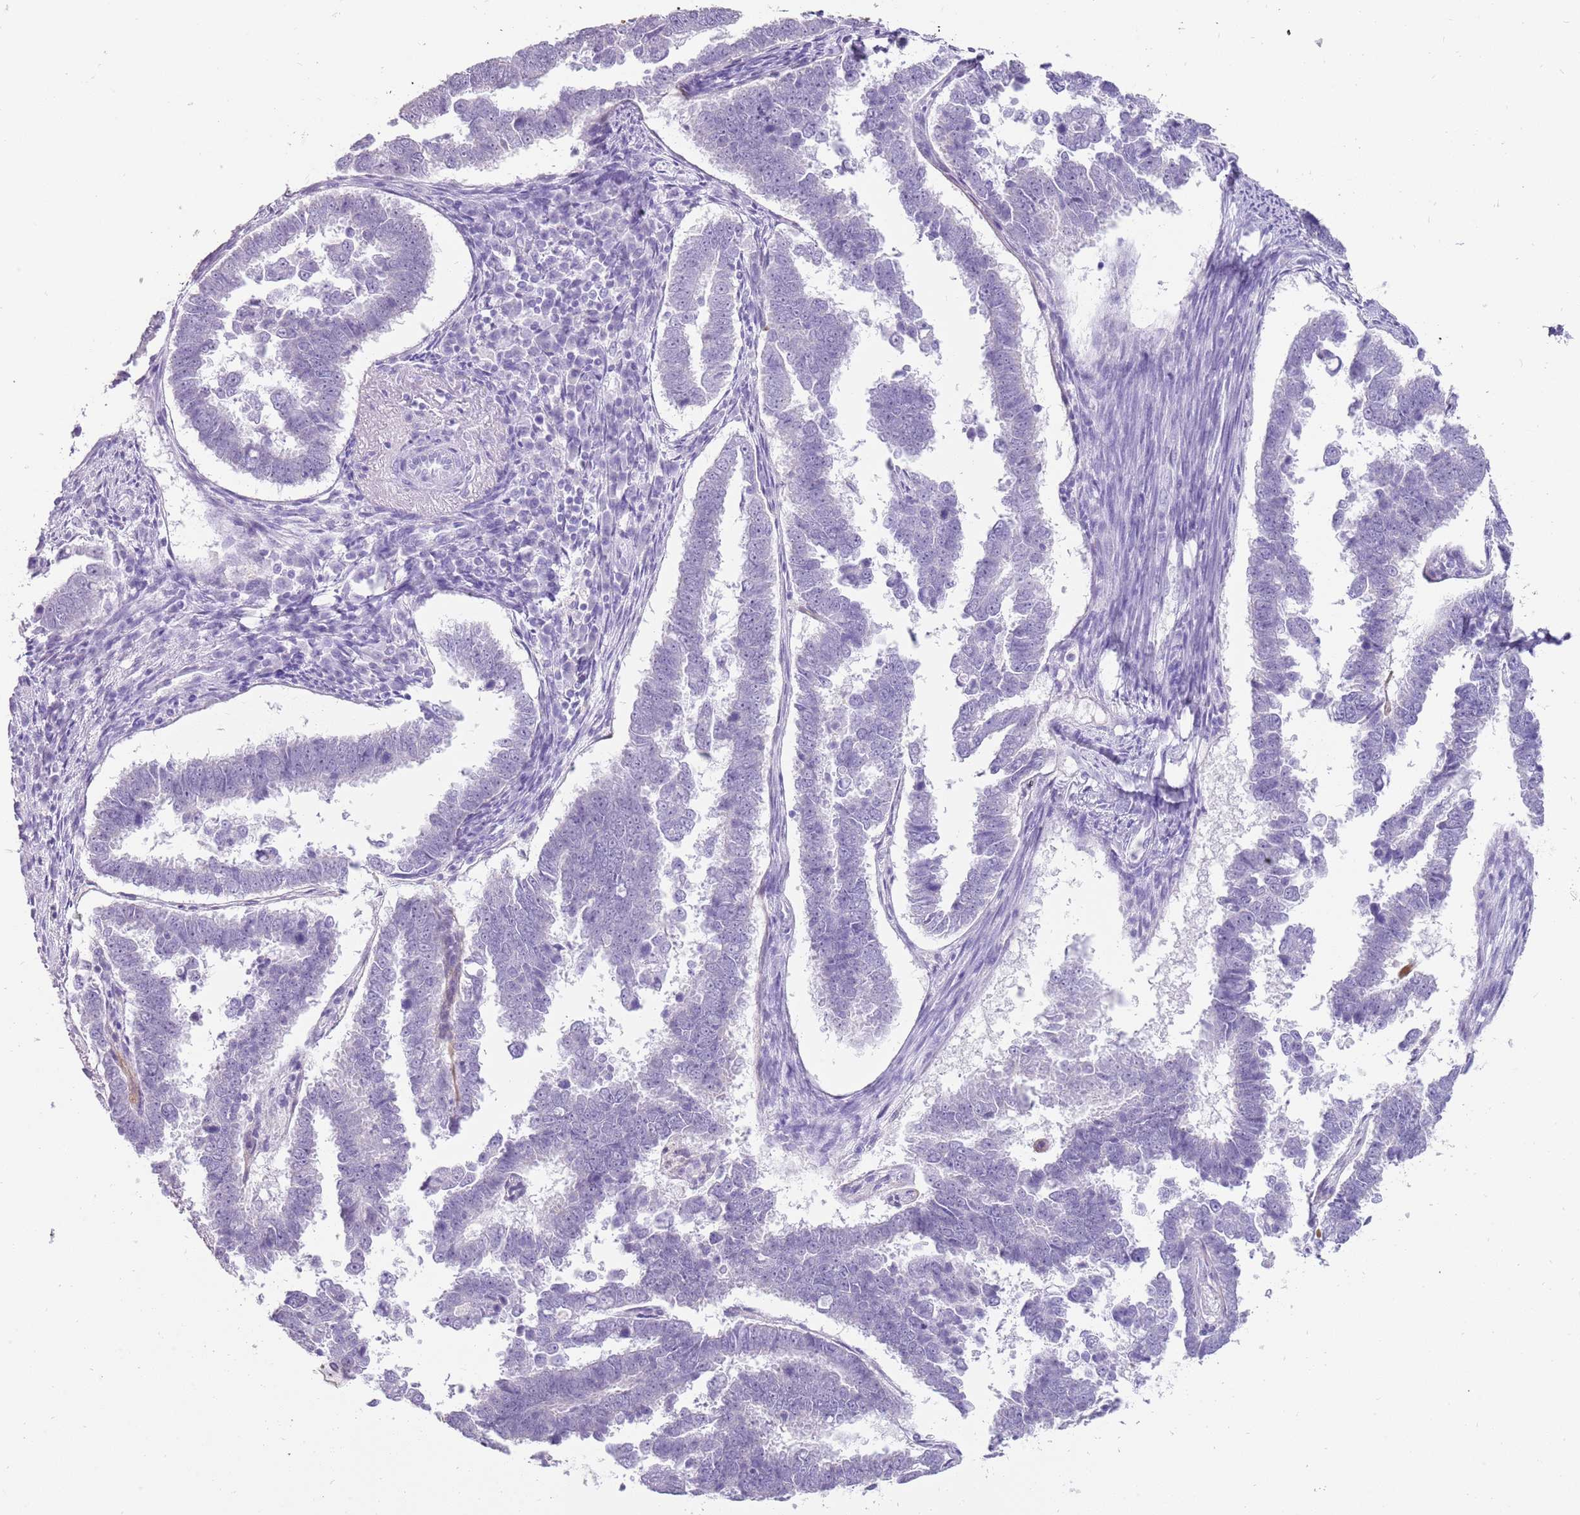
{"staining": {"intensity": "negative", "quantity": "none", "location": "none"}, "tissue": "endometrial cancer", "cell_type": "Tumor cells", "image_type": "cancer", "snomed": [{"axis": "morphology", "description": "Adenocarcinoma, NOS"}, {"axis": "topography", "description": "Endometrium"}], "caption": "Photomicrograph shows no protein positivity in tumor cells of endometrial cancer (adenocarcinoma) tissue.", "gene": "NBPF3", "patient": {"sex": "female", "age": 75}}